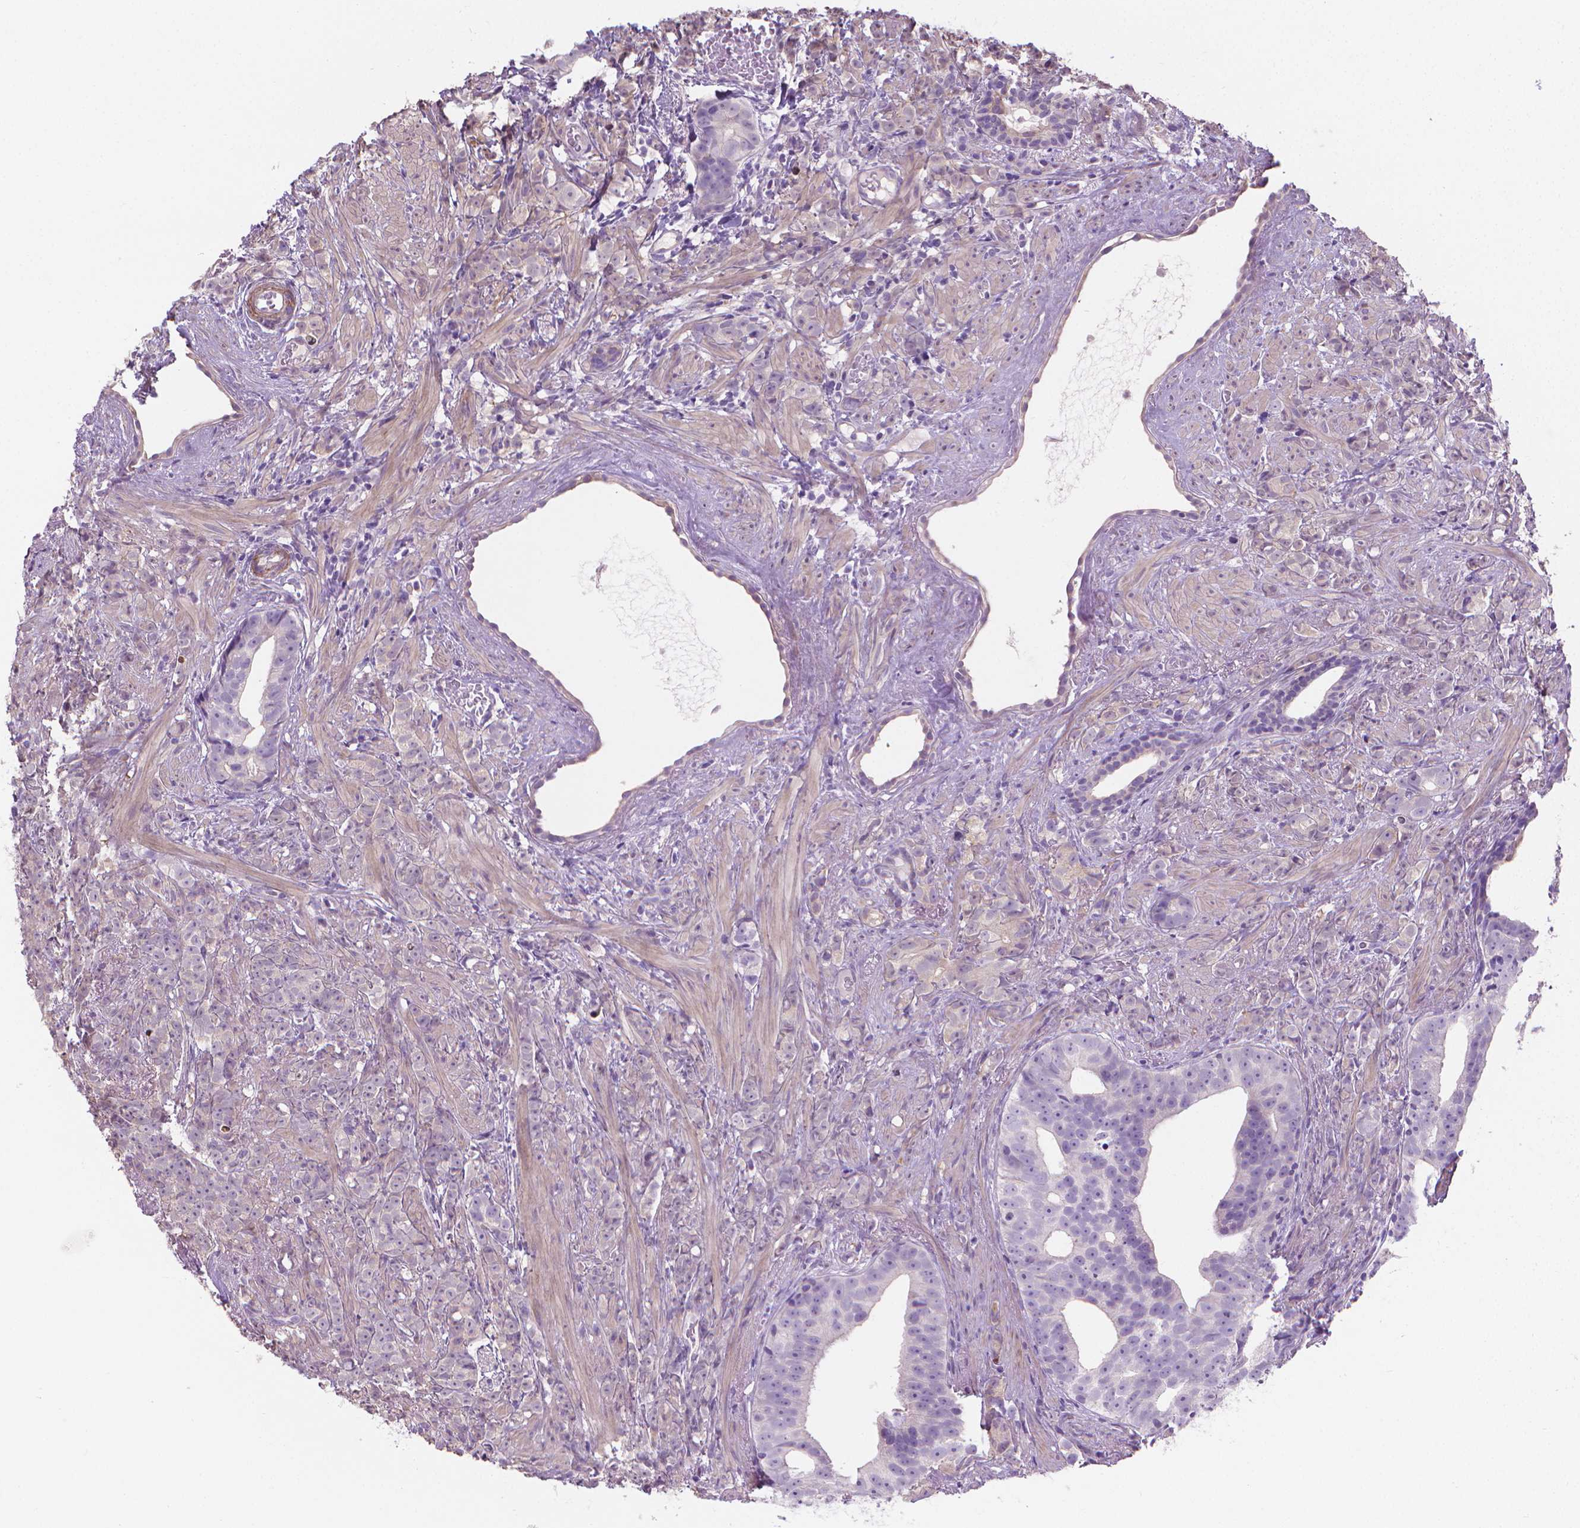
{"staining": {"intensity": "negative", "quantity": "none", "location": "none"}, "tissue": "prostate cancer", "cell_type": "Tumor cells", "image_type": "cancer", "snomed": [{"axis": "morphology", "description": "Adenocarcinoma, High grade"}, {"axis": "topography", "description": "Prostate"}], "caption": "A high-resolution image shows immunohistochemistry (IHC) staining of prostate adenocarcinoma (high-grade), which exhibits no significant staining in tumor cells. (DAB (3,3'-diaminobenzidine) immunohistochemistry with hematoxylin counter stain).", "gene": "GSDMA", "patient": {"sex": "male", "age": 81}}